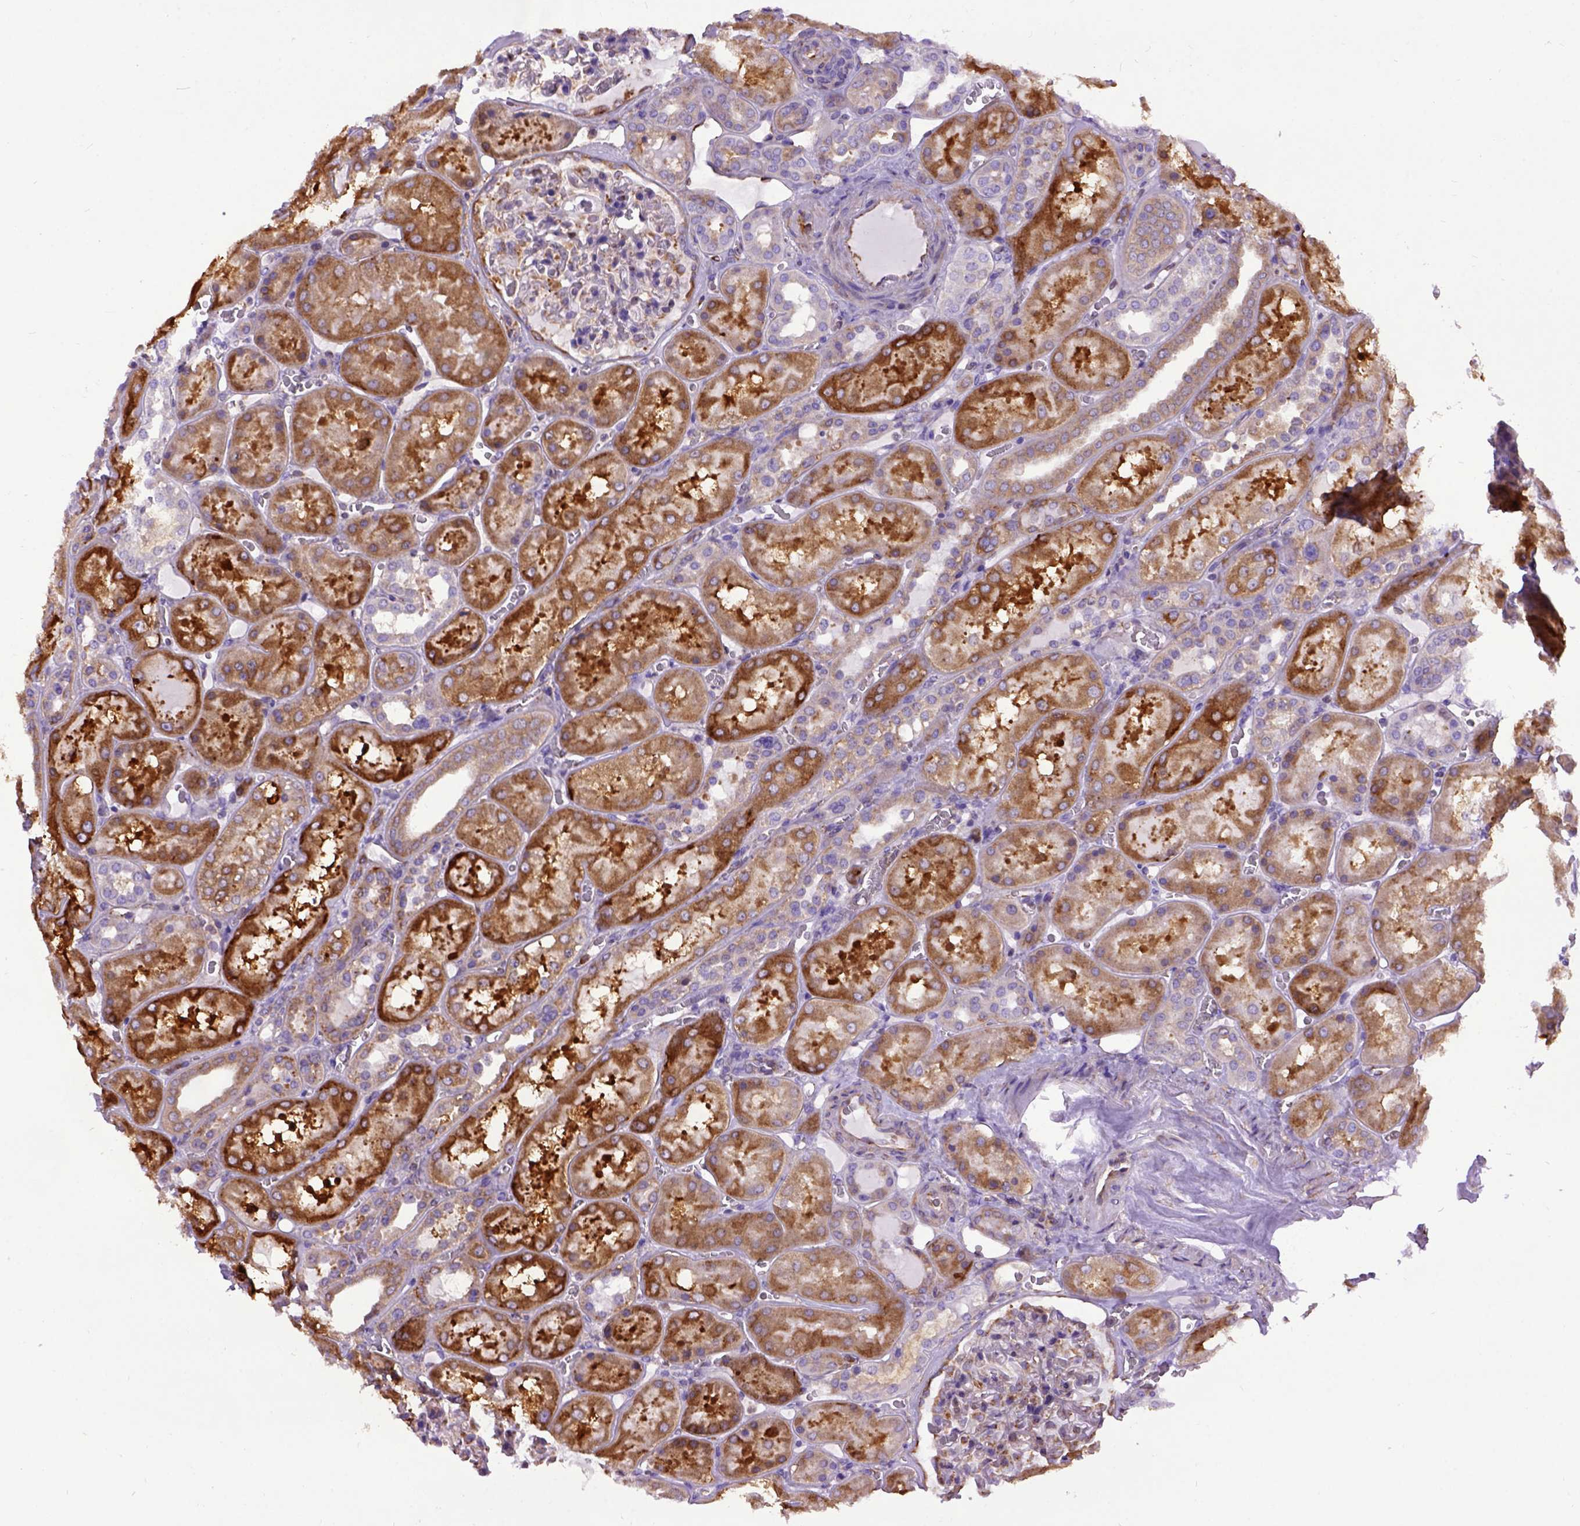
{"staining": {"intensity": "moderate", "quantity": "25%-75%", "location": "cytoplasmic/membranous"}, "tissue": "kidney", "cell_type": "Cells in glomeruli", "image_type": "normal", "snomed": [{"axis": "morphology", "description": "Normal tissue, NOS"}, {"axis": "topography", "description": "Kidney"}], "caption": "This is a histology image of immunohistochemistry (IHC) staining of benign kidney, which shows moderate staining in the cytoplasmic/membranous of cells in glomeruli.", "gene": "MVP", "patient": {"sex": "male", "age": 73}}